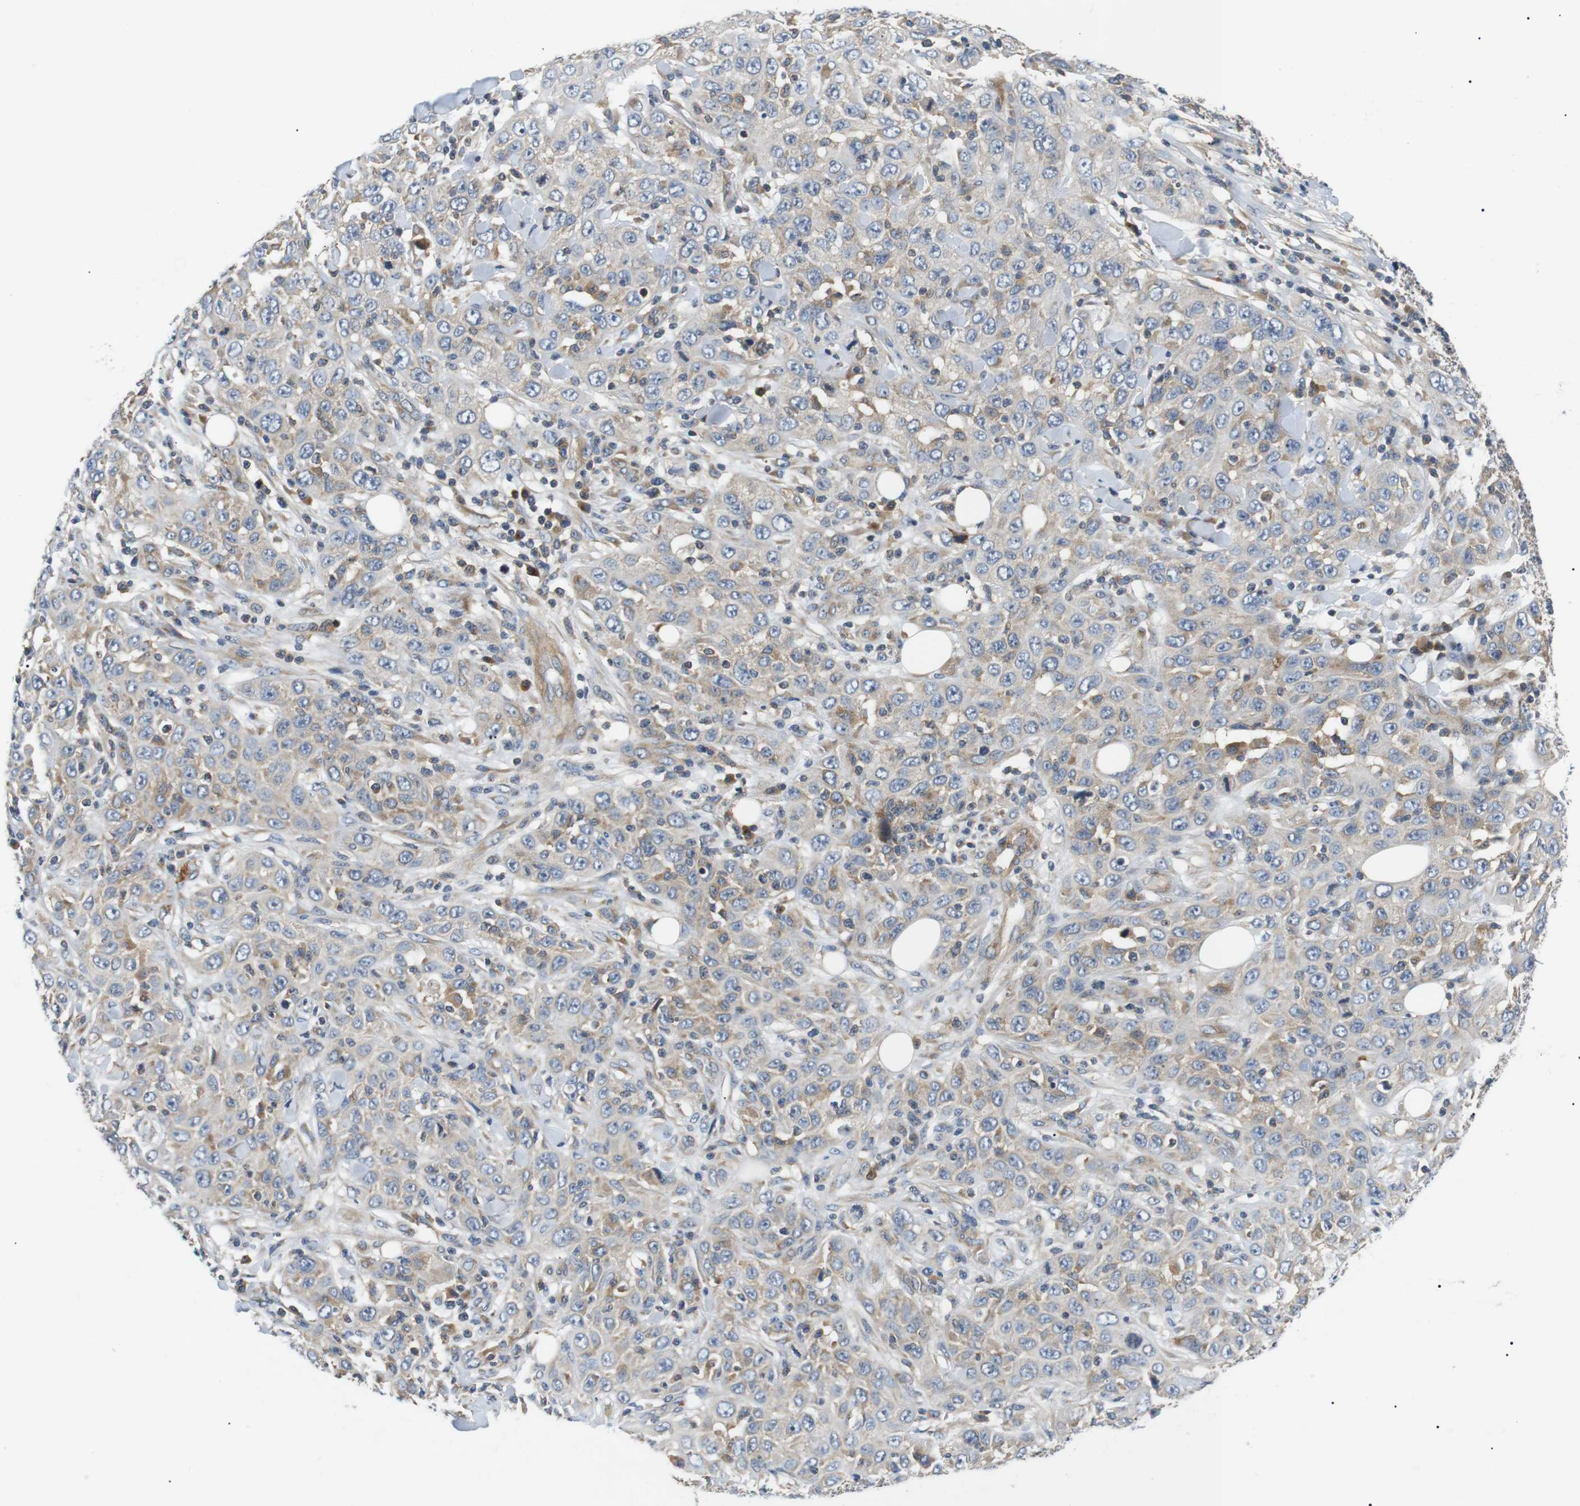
{"staining": {"intensity": "weak", "quantity": "<25%", "location": "cytoplasmic/membranous"}, "tissue": "skin cancer", "cell_type": "Tumor cells", "image_type": "cancer", "snomed": [{"axis": "morphology", "description": "Squamous cell carcinoma, NOS"}, {"axis": "topography", "description": "Skin"}], "caption": "Immunohistochemistry (IHC) photomicrograph of neoplastic tissue: skin cancer stained with DAB (3,3'-diaminobenzidine) demonstrates no significant protein staining in tumor cells.", "gene": "DIPK1A", "patient": {"sex": "female", "age": 88}}